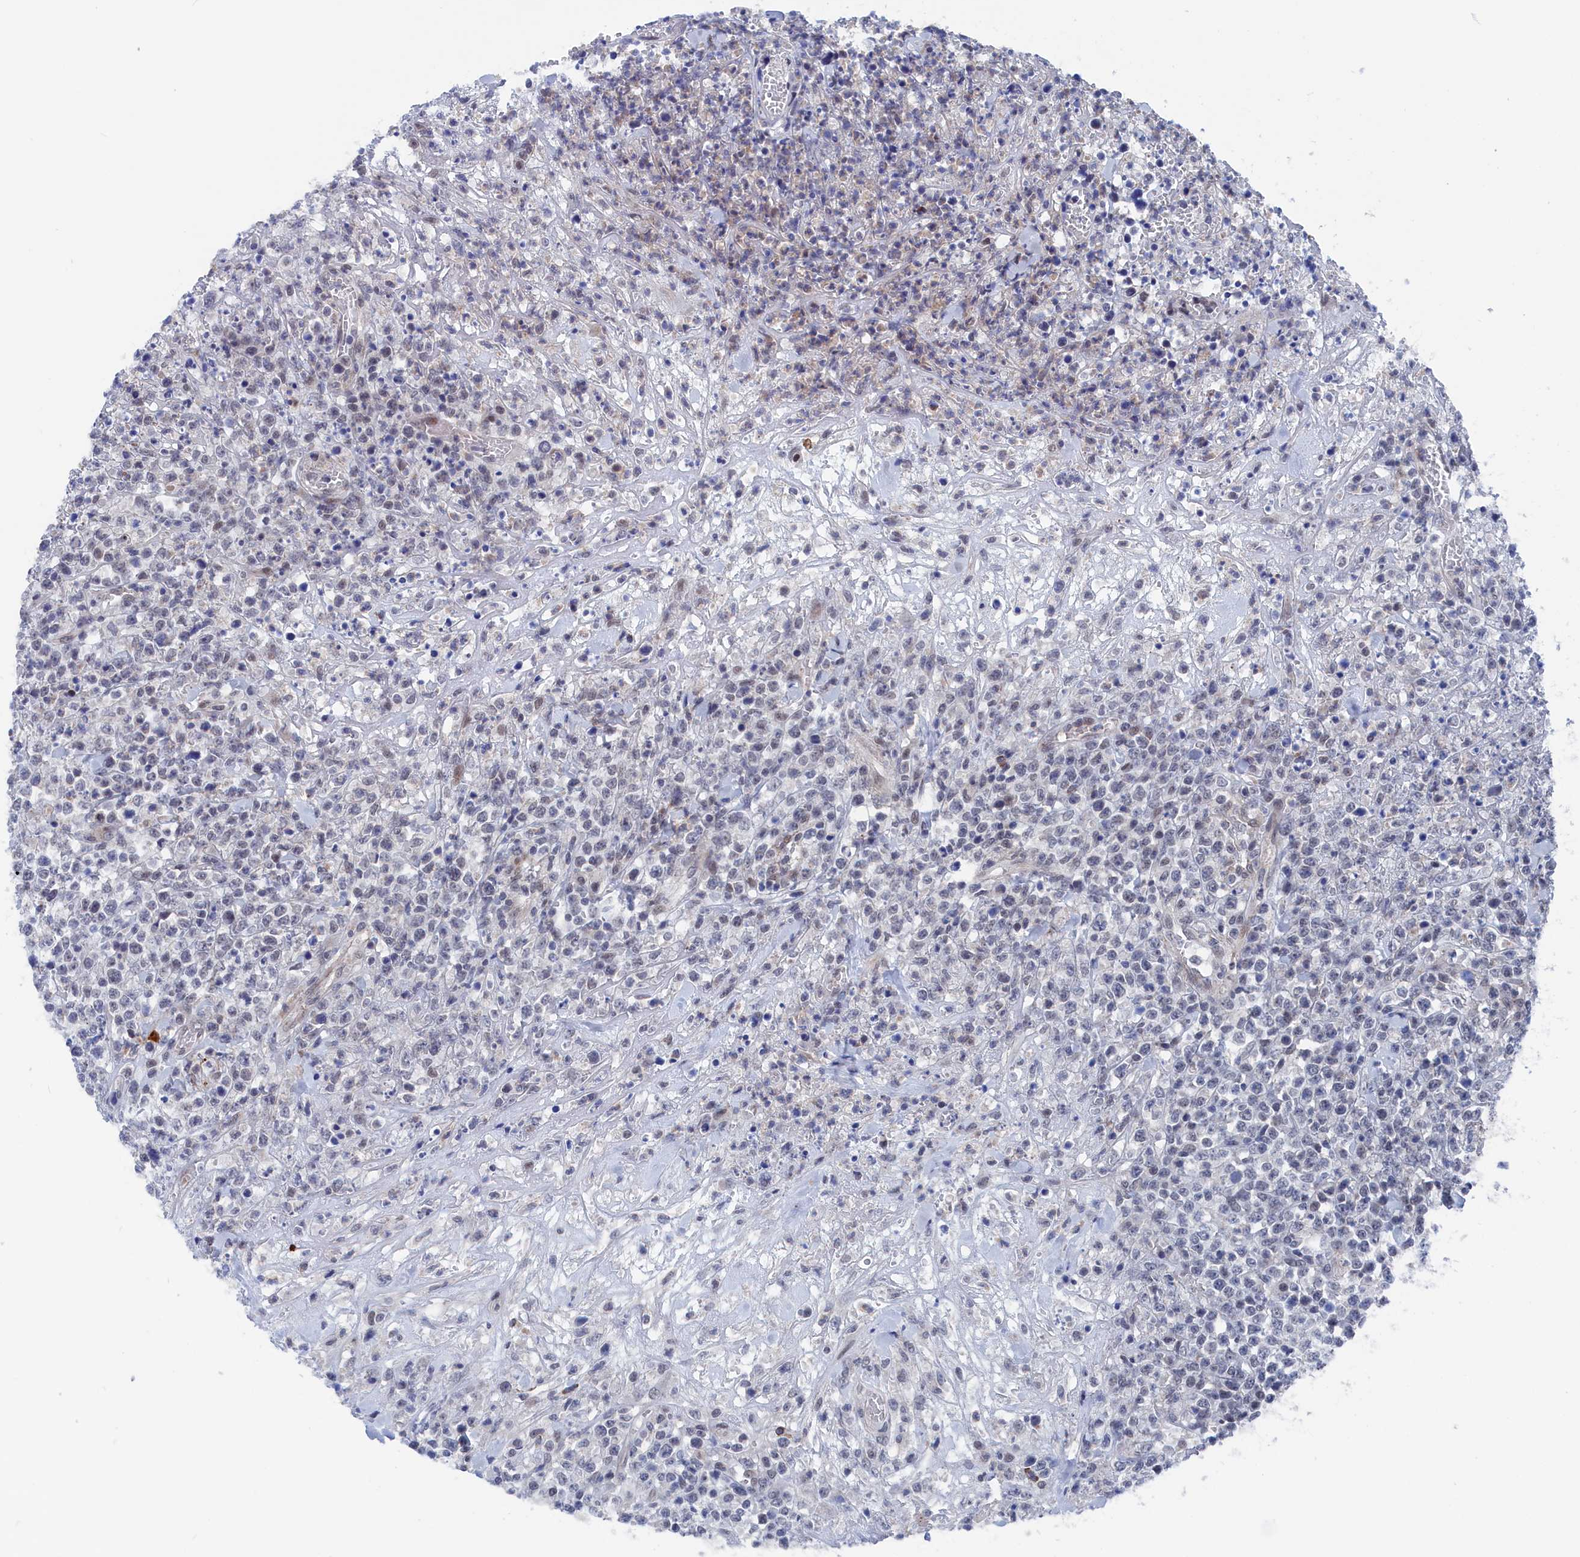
{"staining": {"intensity": "weak", "quantity": "<25%", "location": "nuclear"}, "tissue": "lymphoma", "cell_type": "Tumor cells", "image_type": "cancer", "snomed": [{"axis": "morphology", "description": "Malignant lymphoma, non-Hodgkin's type, High grade"}, {"axis": "topography", "description": "Colon"}], "caption": "An image of human malignant lymphoma, non-Hodgkin's type (high-grade) is negative for staining in tumor cells.", "gene": "MARCHF3", "patient": {"sex": "female", "age": 53}}